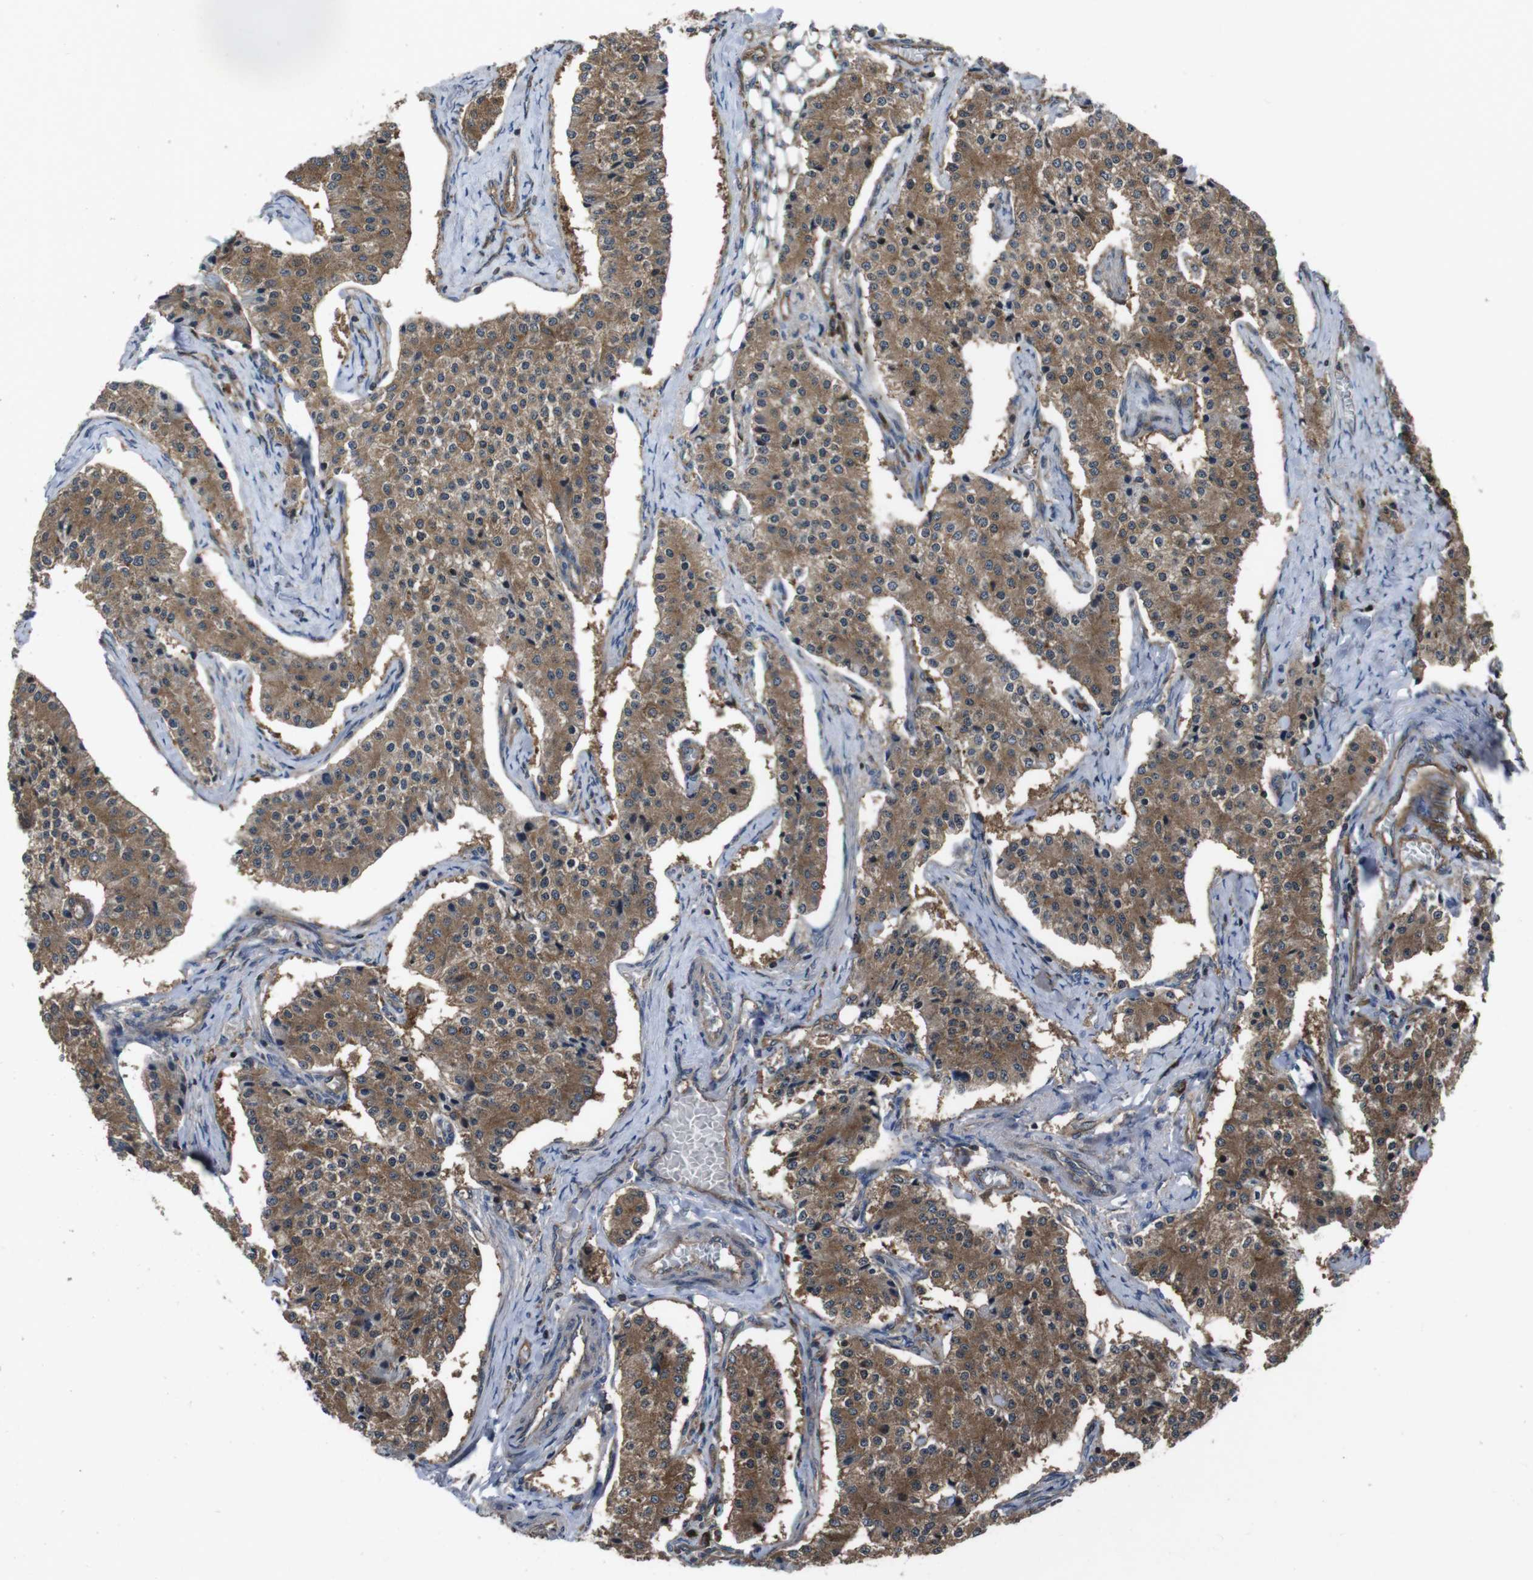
{"staining": {"intensity": "moderate", "quantity": ">75%", "location": "cytoplasmic/membranous"}, "tissue": "carcinoid", "cell_type": "Tumor cells", "image_type": "cancer", "snomed": [{"axis": "morphology", "description": "Carcinoid, malignant, NOS"}, {"axis": "topography", "description": "Colon"}], "caption": "This is a histology image of immunohistochemistry staining of malignant carcinoid, which shows moderate staining in the cytoplasmic/membranous of tumor cells.", "gene": "SLC22A23", "patient": {"sex": "female", "age": 52}}